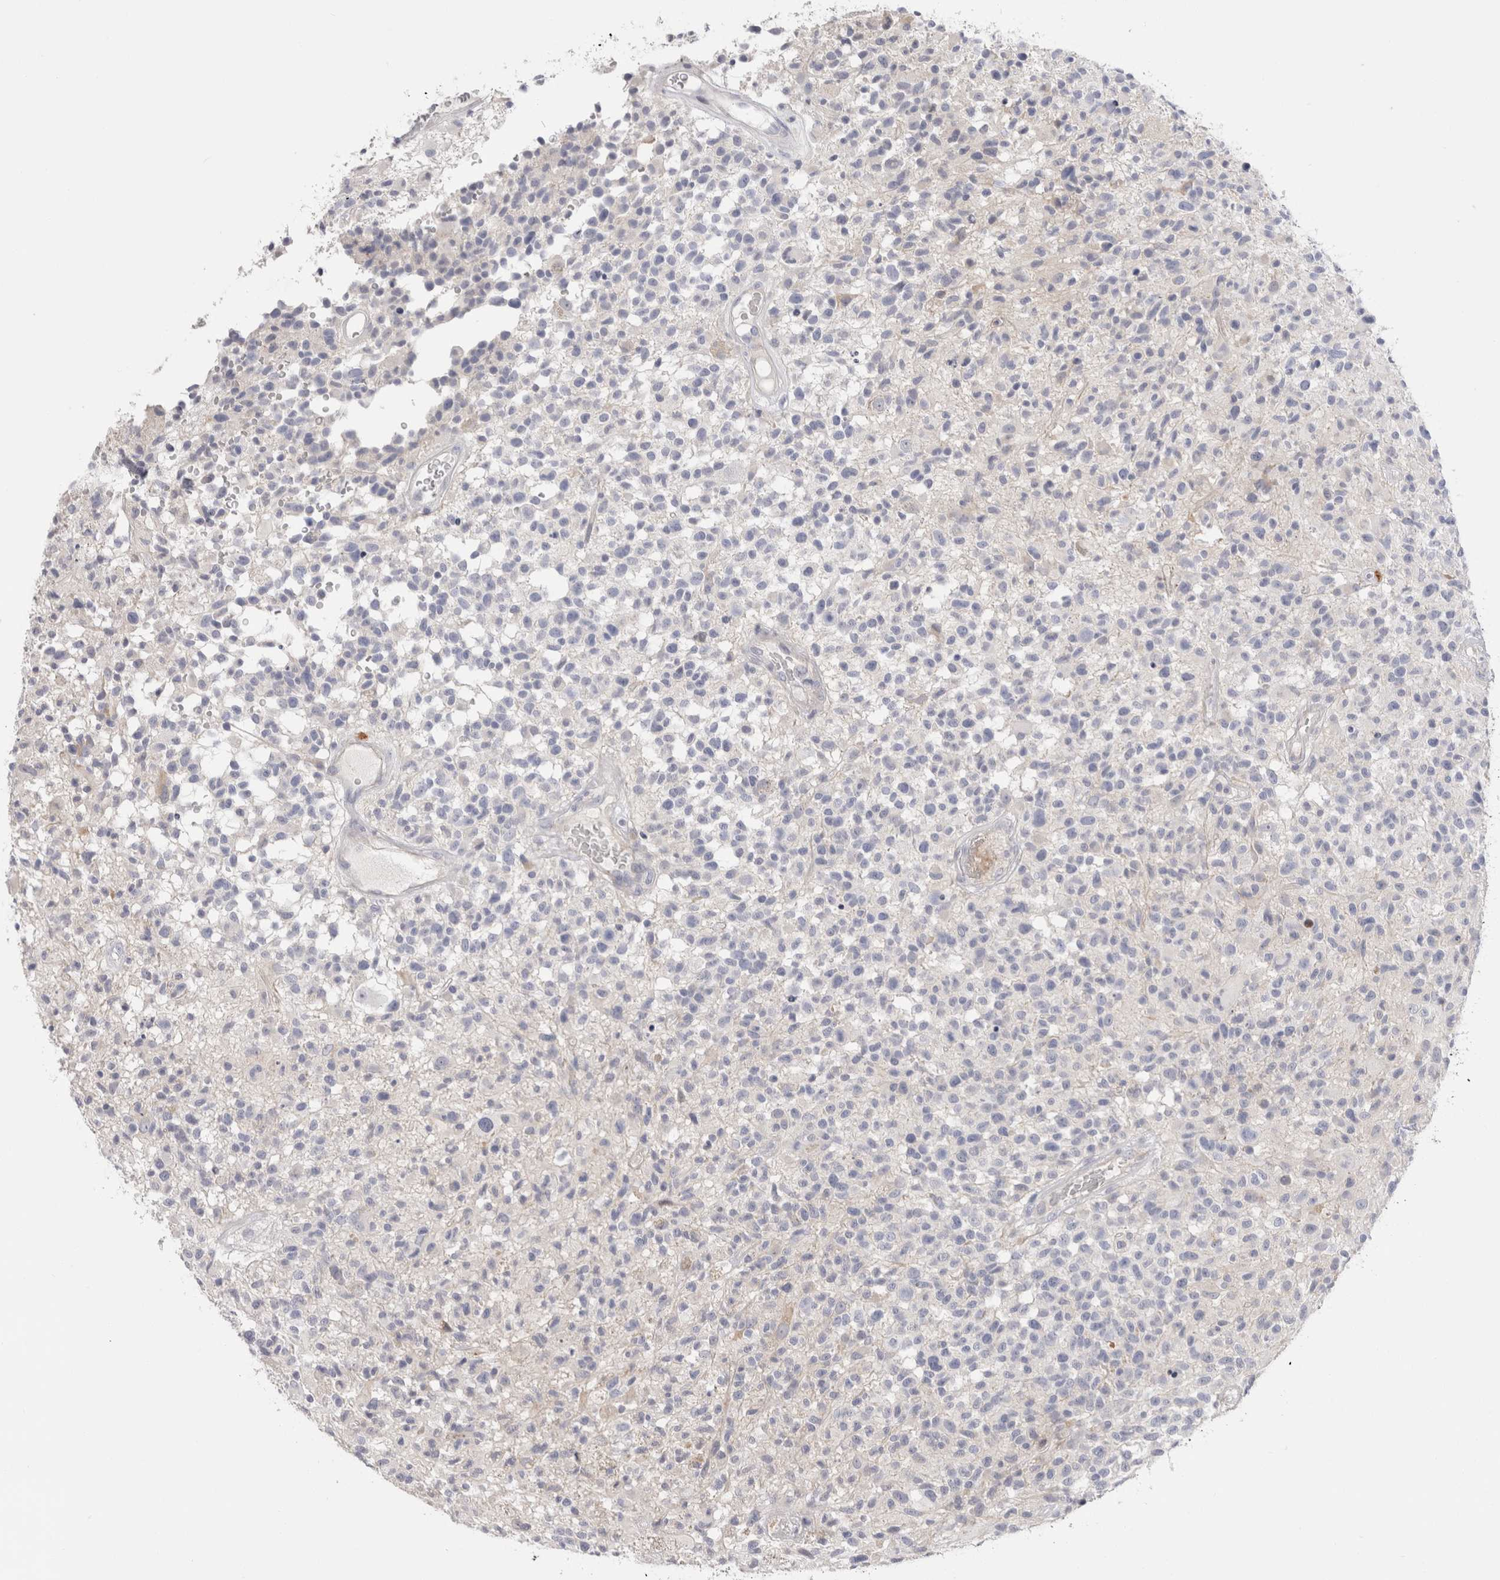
{"staining": {"intensity": "negative", "quantity": "none", "location": "none"}, "tissue": "glioma", "cell_type": "Tumor cells", "image_type": "cancer", "snomed": [{"axis": "morphology", "description": "Glioma, malignant, High grade"}, {"axis": "morphology", "description": "Glioblastoma, NOS"}, {"axis": "topography", "description": "Brain"}], "caption": "DAB immunohistochemical staining of glioblastoma displays no significant staining in tumor cells.", "gene": "SPINK2", "patient": {"sex": "male", "age": 60}}